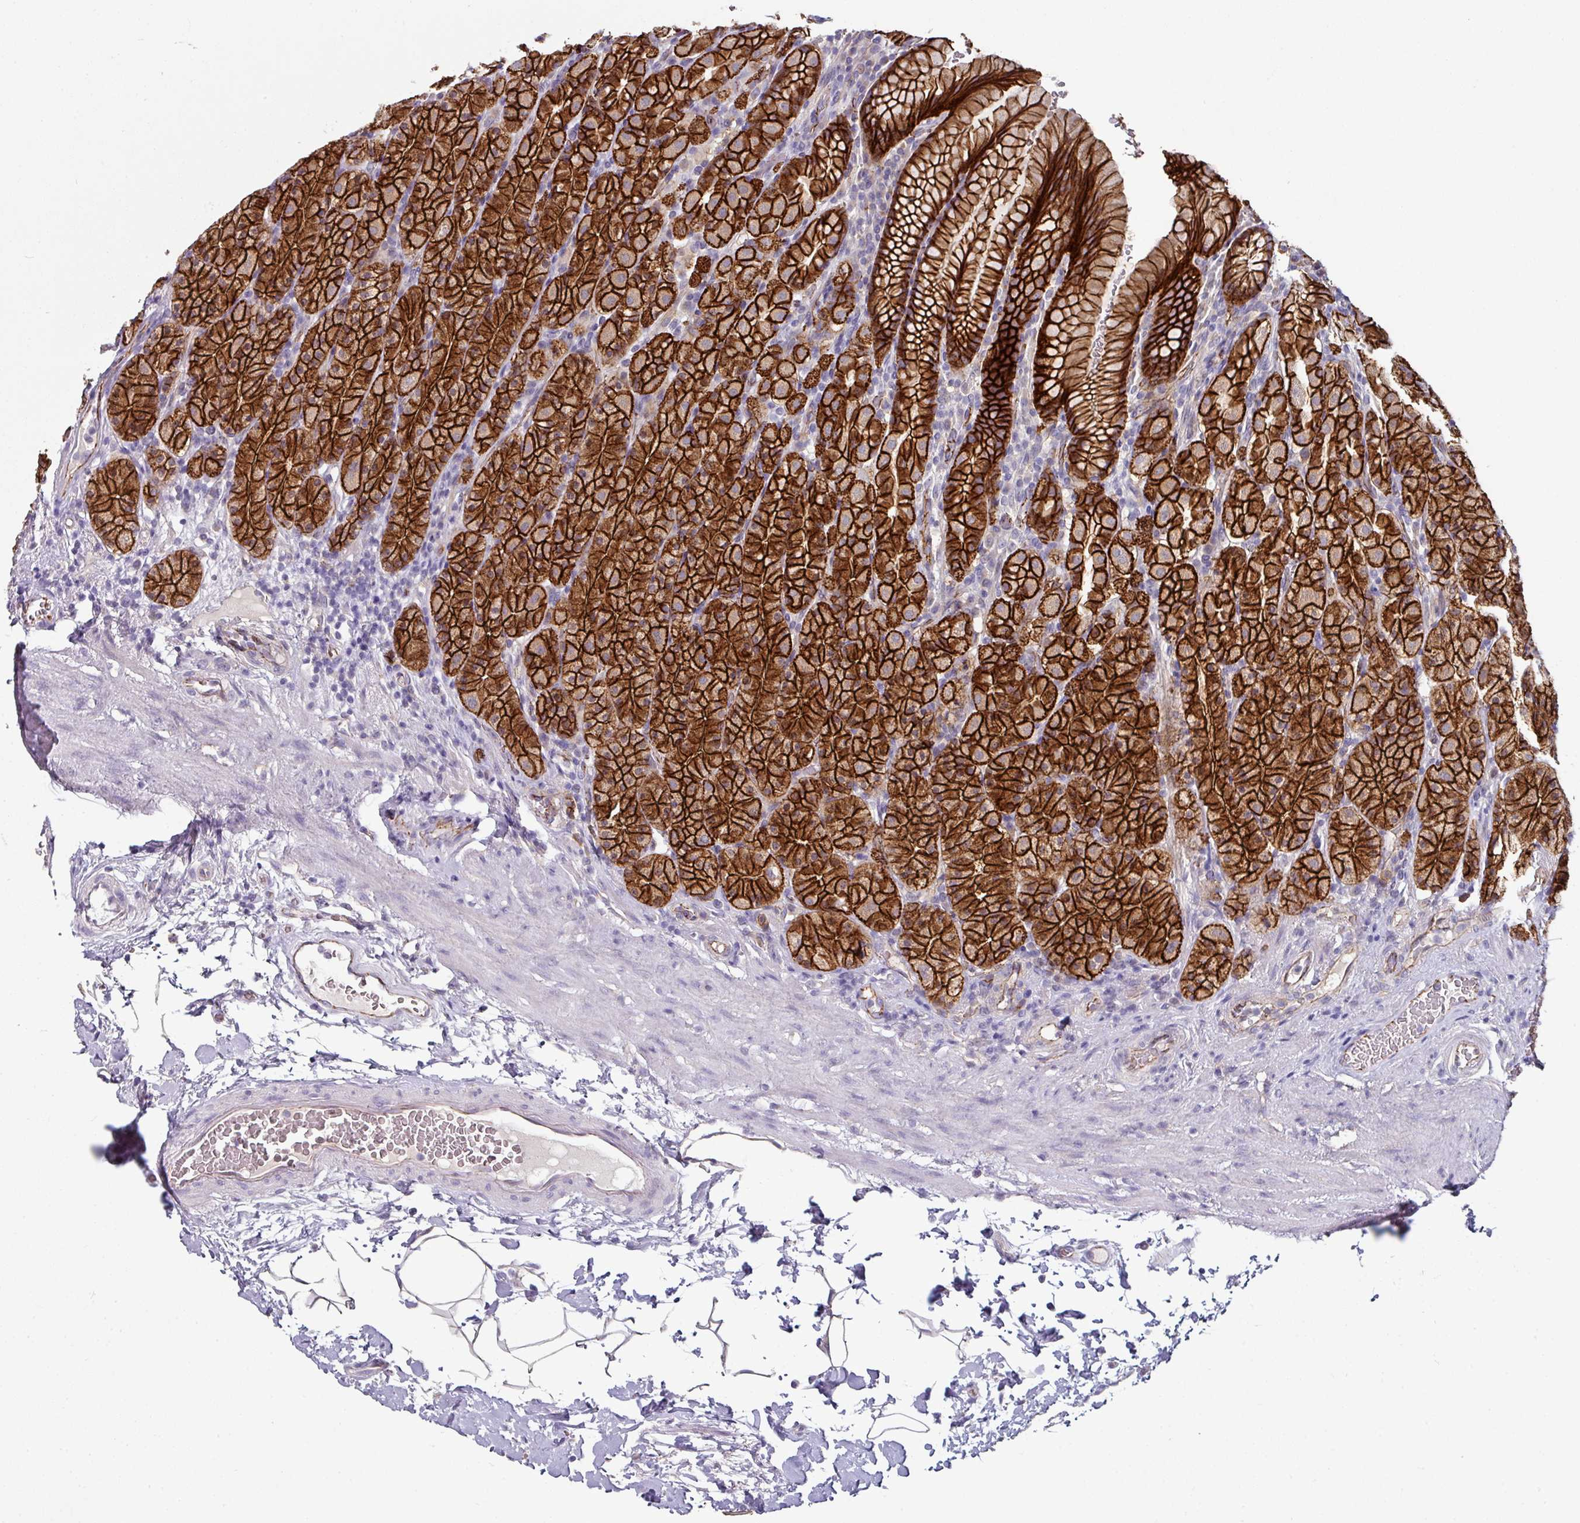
{"staining": {"intensity": "strong", "quantity": ">75%", "location": "cytoplasmic/membranous"}, "tissue": "stomach", "cell_type": "Glandular cells", "image_type": "normal", "snomed": [{"axis": "morphology", "description": "Normal tissue, NOS"}, {"axis": "topography", "description": "Stomach, upper"}, {"axis": "topography", "description": "Stomach"}], "caption": "A high-resolution image shows immunohistochemistry staining of unremarkable stomach, which demonstrates strong cytoplasmic/membranous expression in about >75% of glandular cells.", "gene": "JUP", "patient": {"sex": "male", "age": 62}}